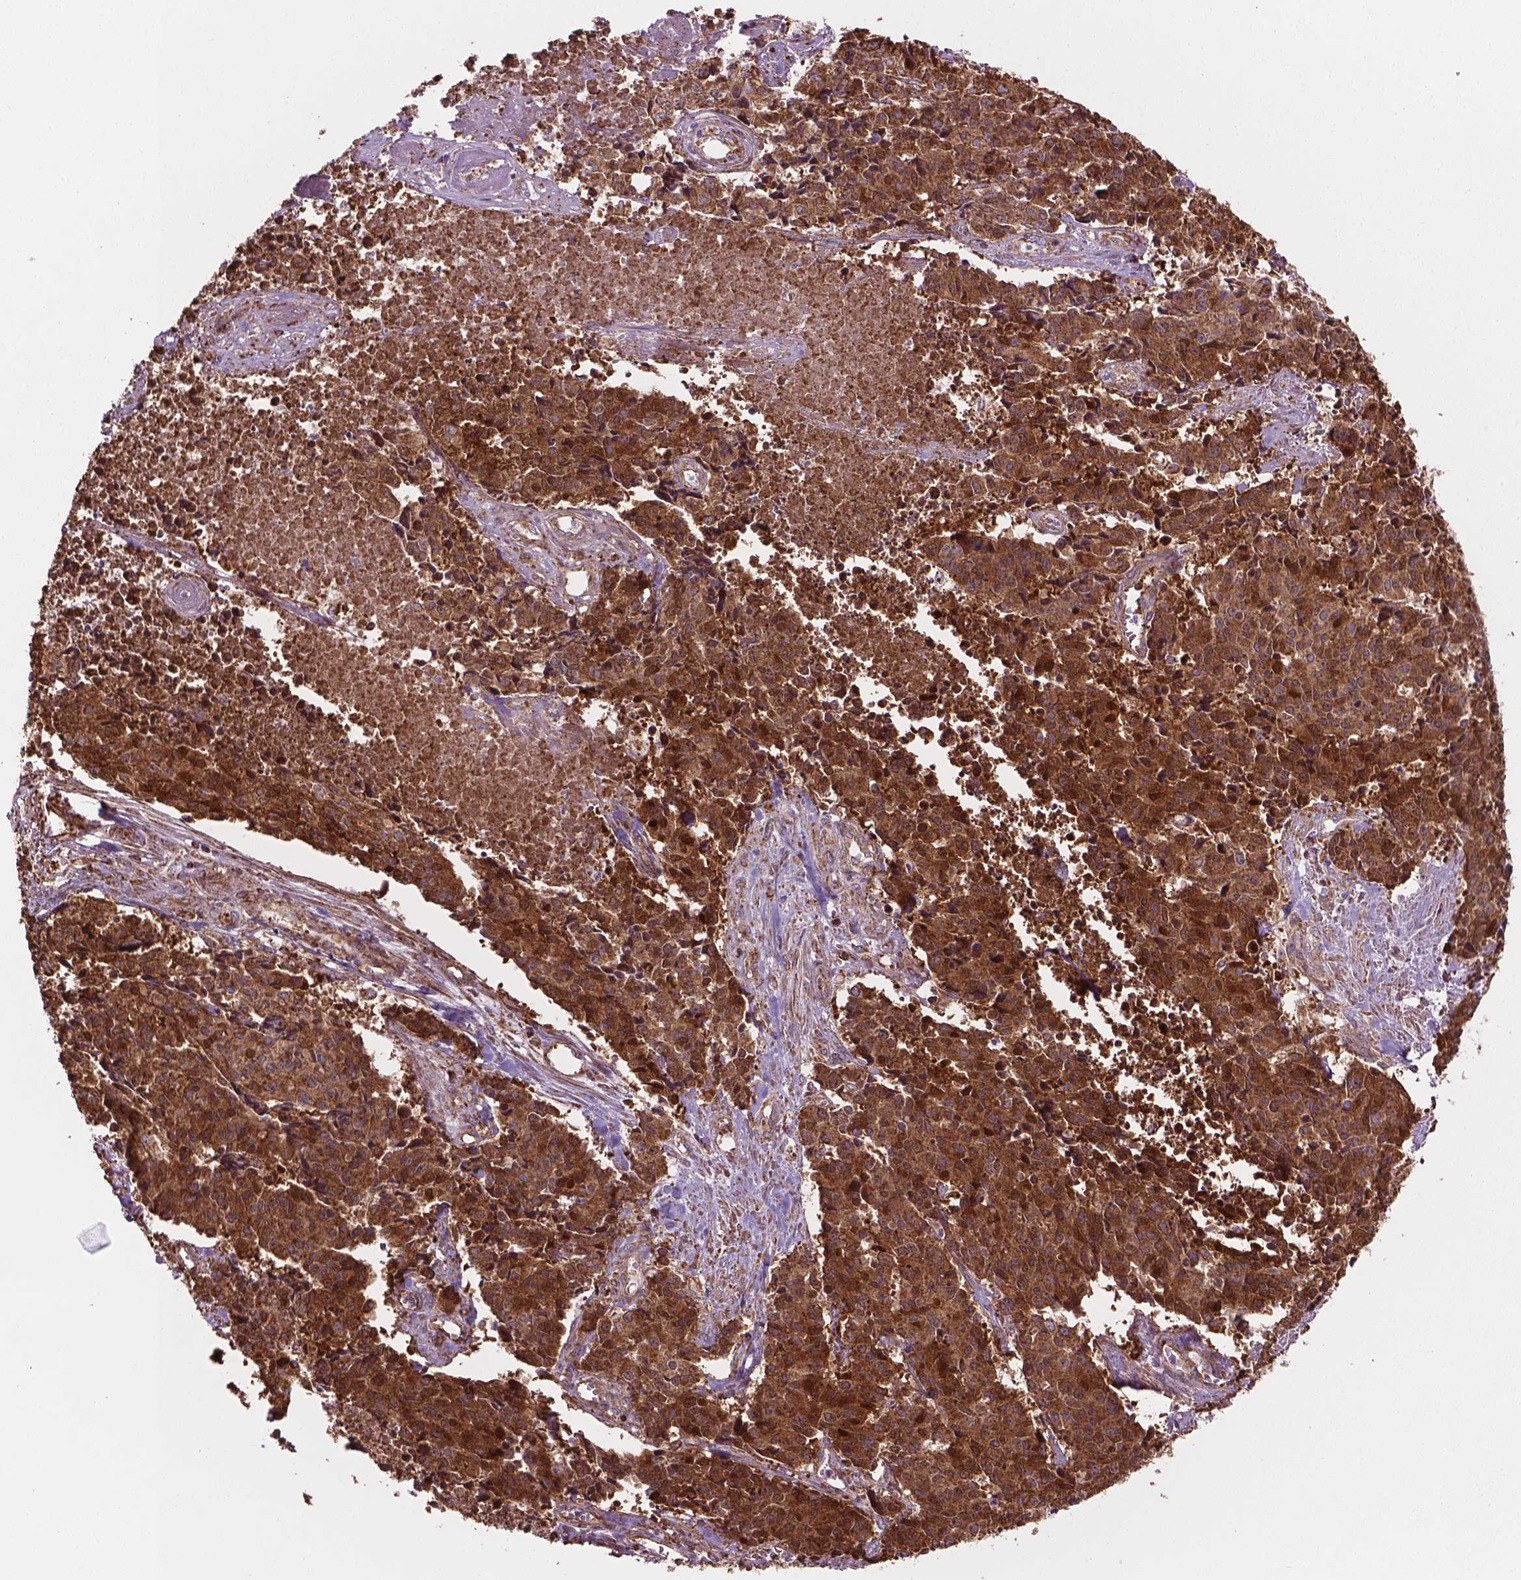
{"staining": {"intensity": "moderate", "quantity": ">75%", "location": "cytoplasmic/membranous"}, "tissue": "cervical cancer", "cell_type": "Tumor cells", "image_type": "cancer", "snomed": [{"axis": "morphology", "description": "Squamous cell carcinoma, NOS"}, {"axis": "topography", "description": "Cervix"}], "caption": "Moderate cytoplasmic/membranous protein expression is seen in approximately >75% of tumor cells in cervical cancer (squamous cell carcinoma).", "gene": "HS3ST3A1", "patient": {"sex": "female", "age": 28}}